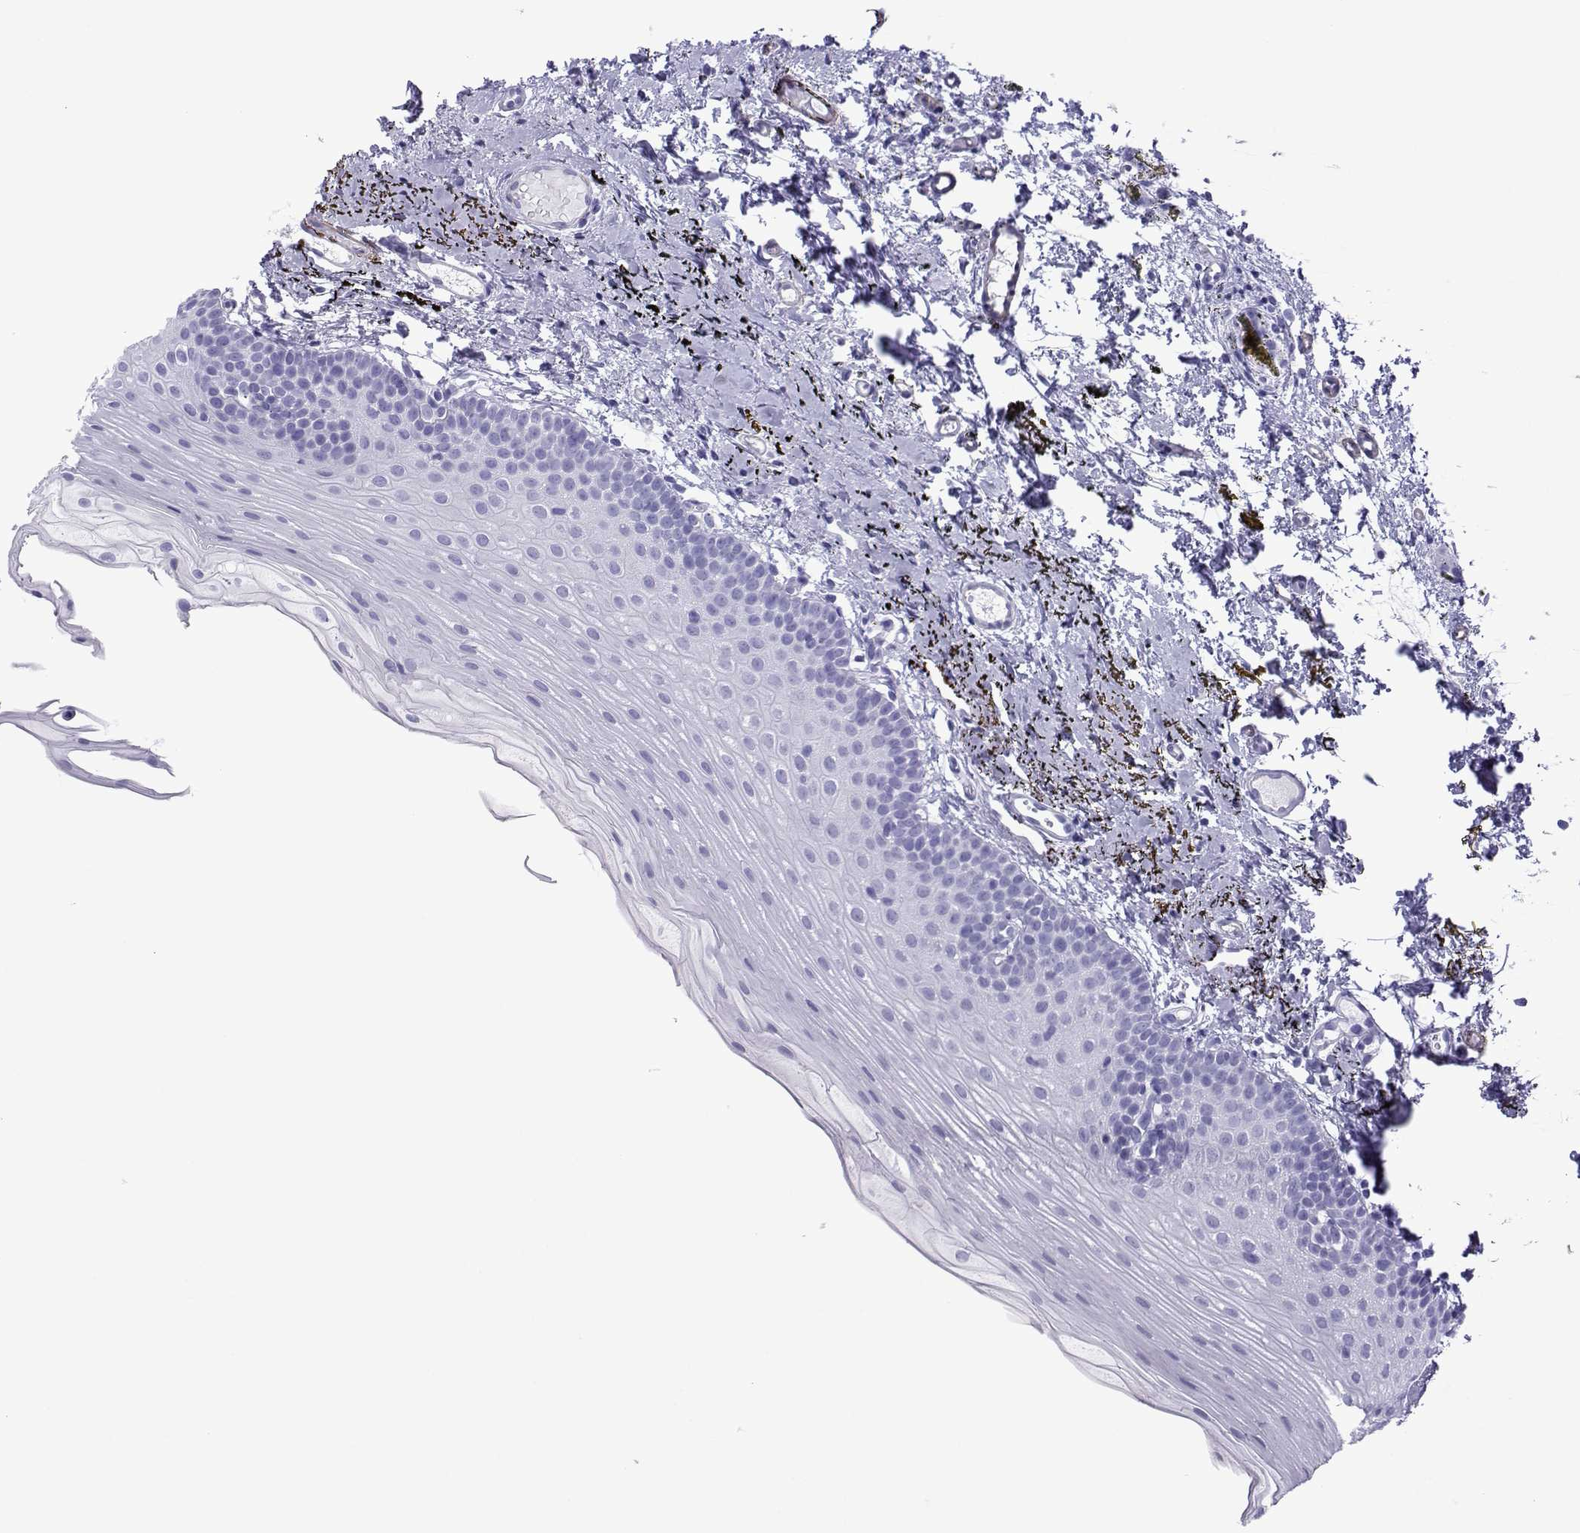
{"staining": {"intensity": "negative", "quantity": "none", "location": "none"}, "tissue": "oral mucosa", "cell_type": "Squamous epithelial cells", "image_type": "normal", "snomed": [{"axis": "morphology", "description": "Normal tissue, NOS"}, {"axis": "topography", "description": "Oral tissue"}], "caption": "This is an IHC histopathology image of unremarkable human oral mucosa. There is no expression in squamous epithelial cells.", "gene": "SPANXA1", "patient": {"sex": "female", "age": 57}}